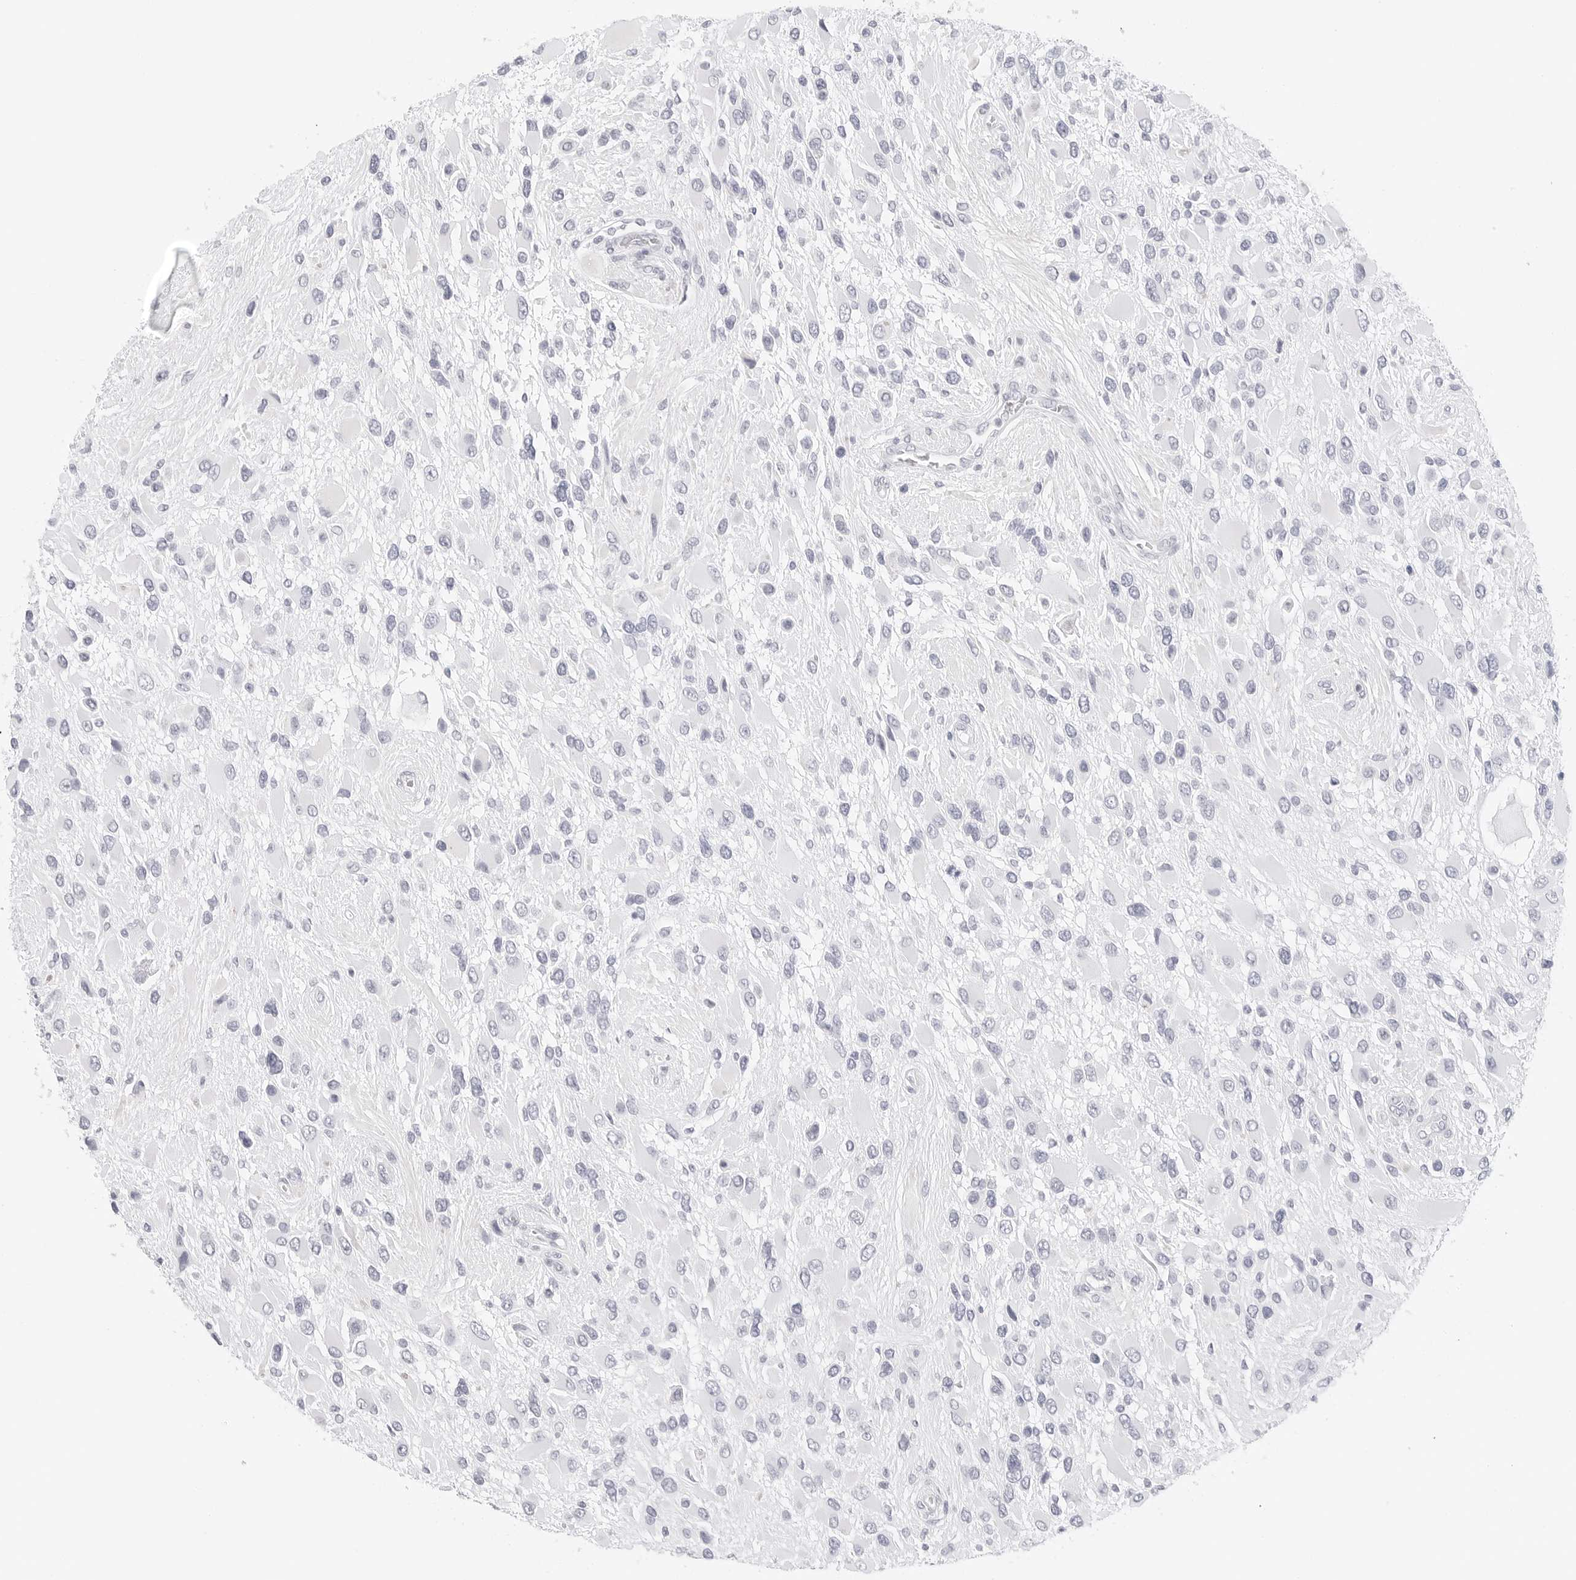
{"staining": {"intensity": "negative", "quantity": "none", "location": "none"}, "tissue": "glioma", "cell_type": "Tumor cells", "image_type": "cancer", "snomed": [{"axis": "morphology", "description": "Glioma, malignant, High grade"}, {"axis": "topography", "description": "Brain"}], "caption": "Malignant high-grade glioma was stained to show a protein in brown. There is no significant positivity in tumor cells.", "gene": "HMGCS2", "patient": {"sex": "male", "age": 53}}